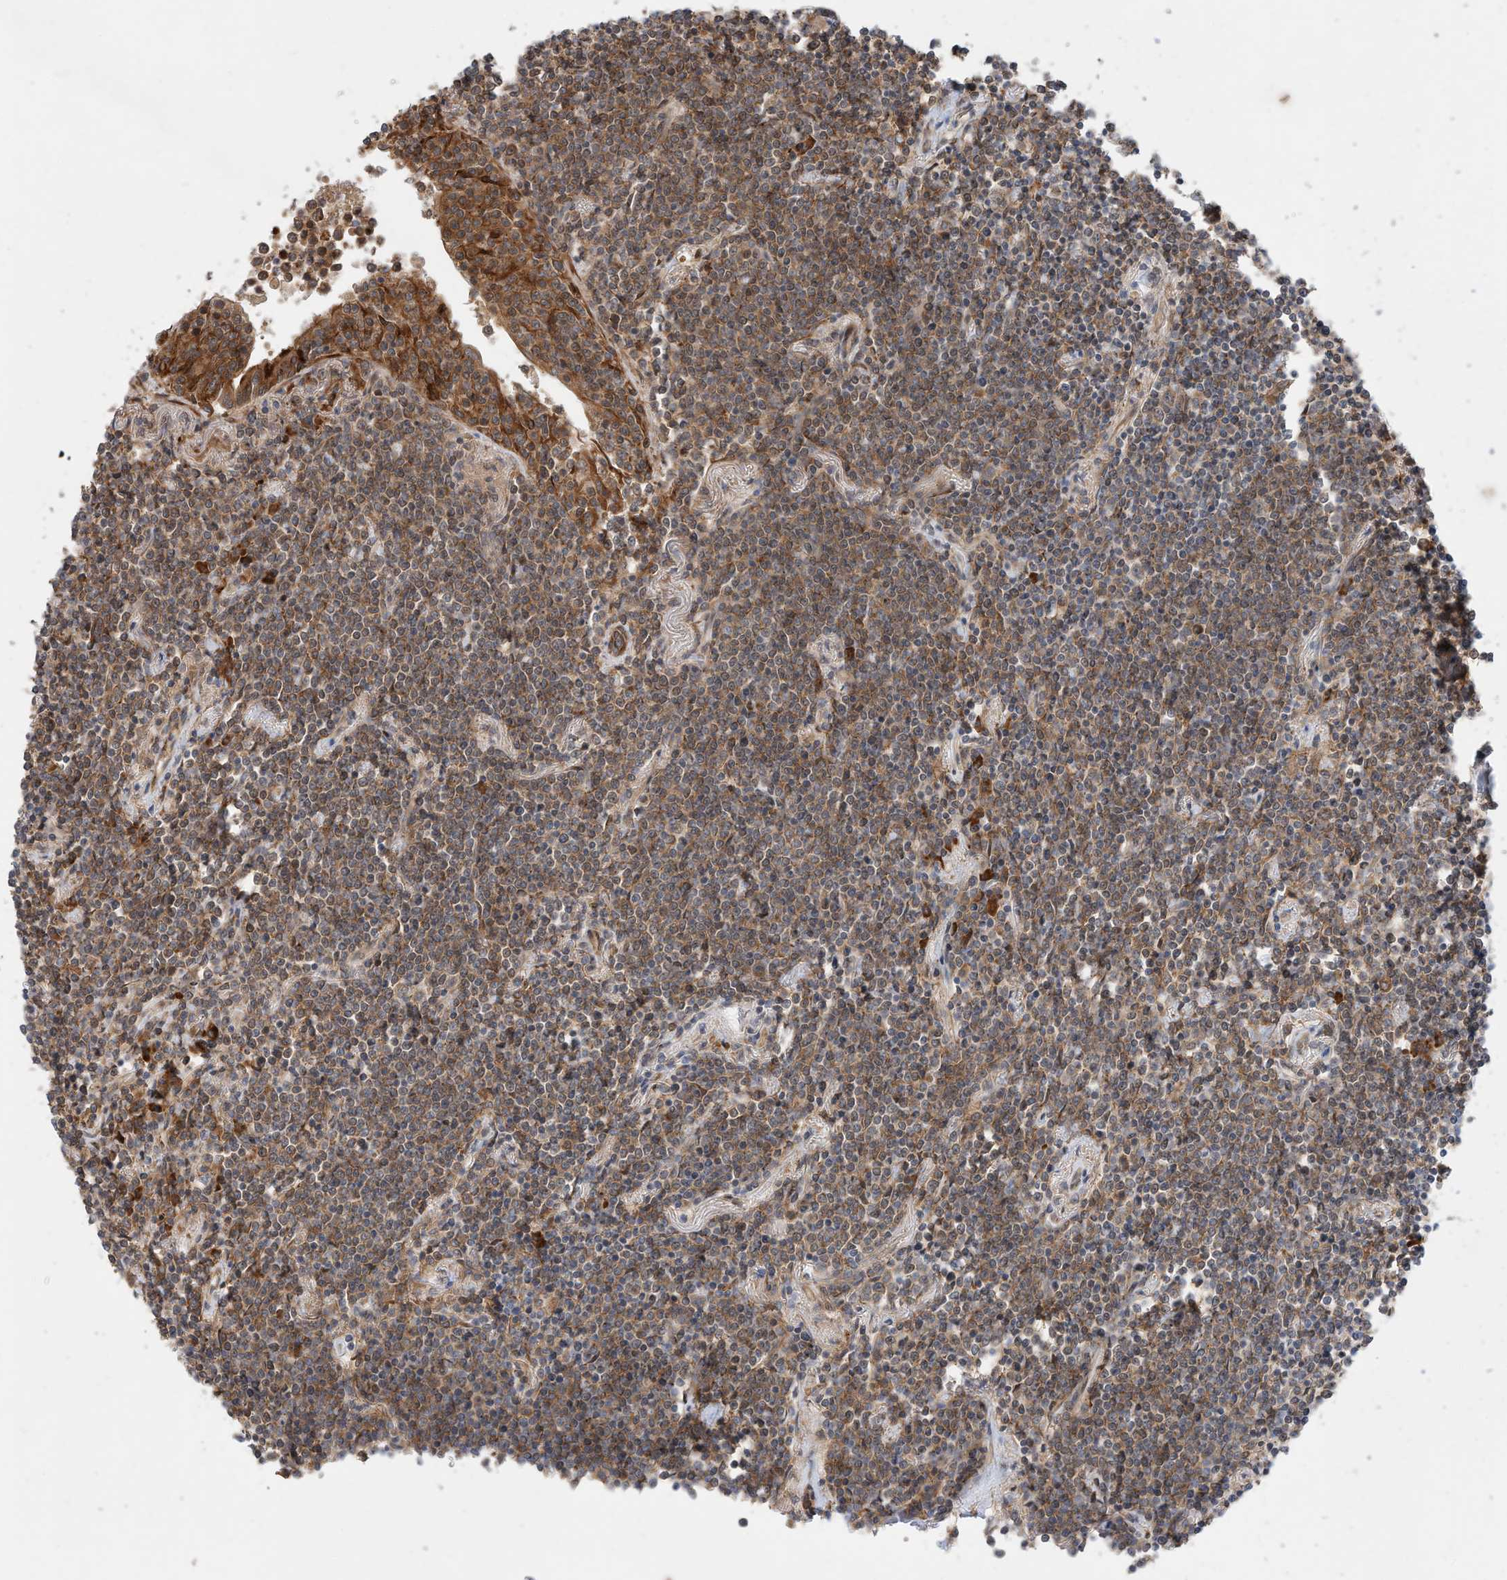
{"staining": {"intensity": "moderate", "quantity": ">75%", "location": "cytoplasmic/membranous"}, "tissue": "lymphoma", "cell_type": "Tumor cells", "image_type": "cancer", "snomed": [{"axis": "morphology", "description": "Malignant lymphoma, non-Hodgkin's type, Low grade"}, {"axis": "topography", "description": "Lung"}], "caption": "This histopathology image shows IHC staining of human lymphoma, with medium moderate cytoplasmic/membranous positivity in approximately >75% of tumor cells.", "gene": "CPAMD8", "patient": {"sex": "female", "age": 71}}